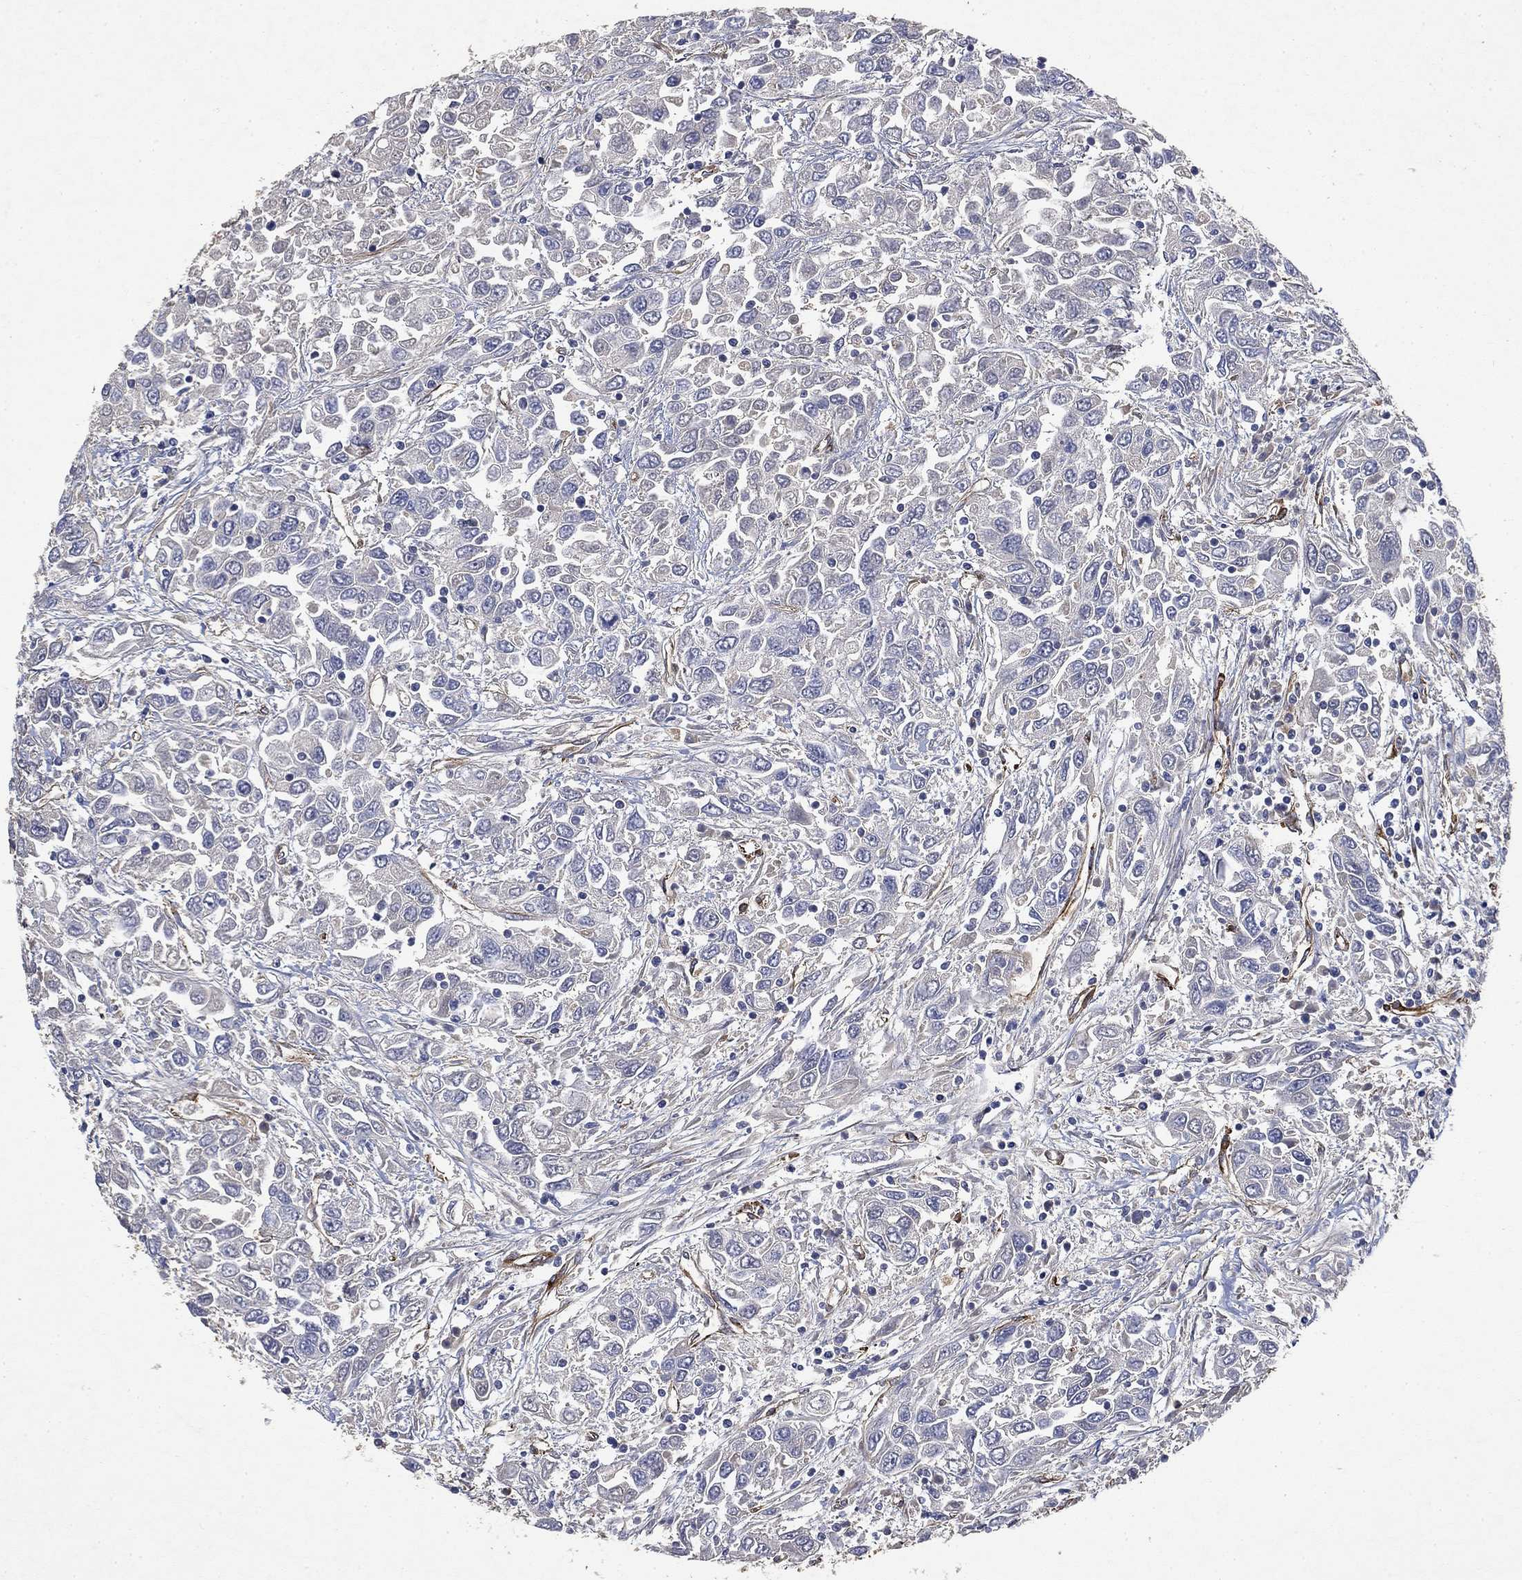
{"staining": {"intensity": "negative", "quantity": "none", "location": "none"}, "tissue": "urothelial cancer", "cell_type": "Tumor cells", "image_type": "cancer", "snomed": [{"axis": "morphology", "description": "Urothelial carcinoma, High grade"}, {"axis": "topography", "description": "Urinary bladder"}], "caption": "A photomicrograph of human urothelial cancer is negative for staining in tumor cells.", "gene": "COL4A2", "patient": {"sex": "male", "age": 76}}